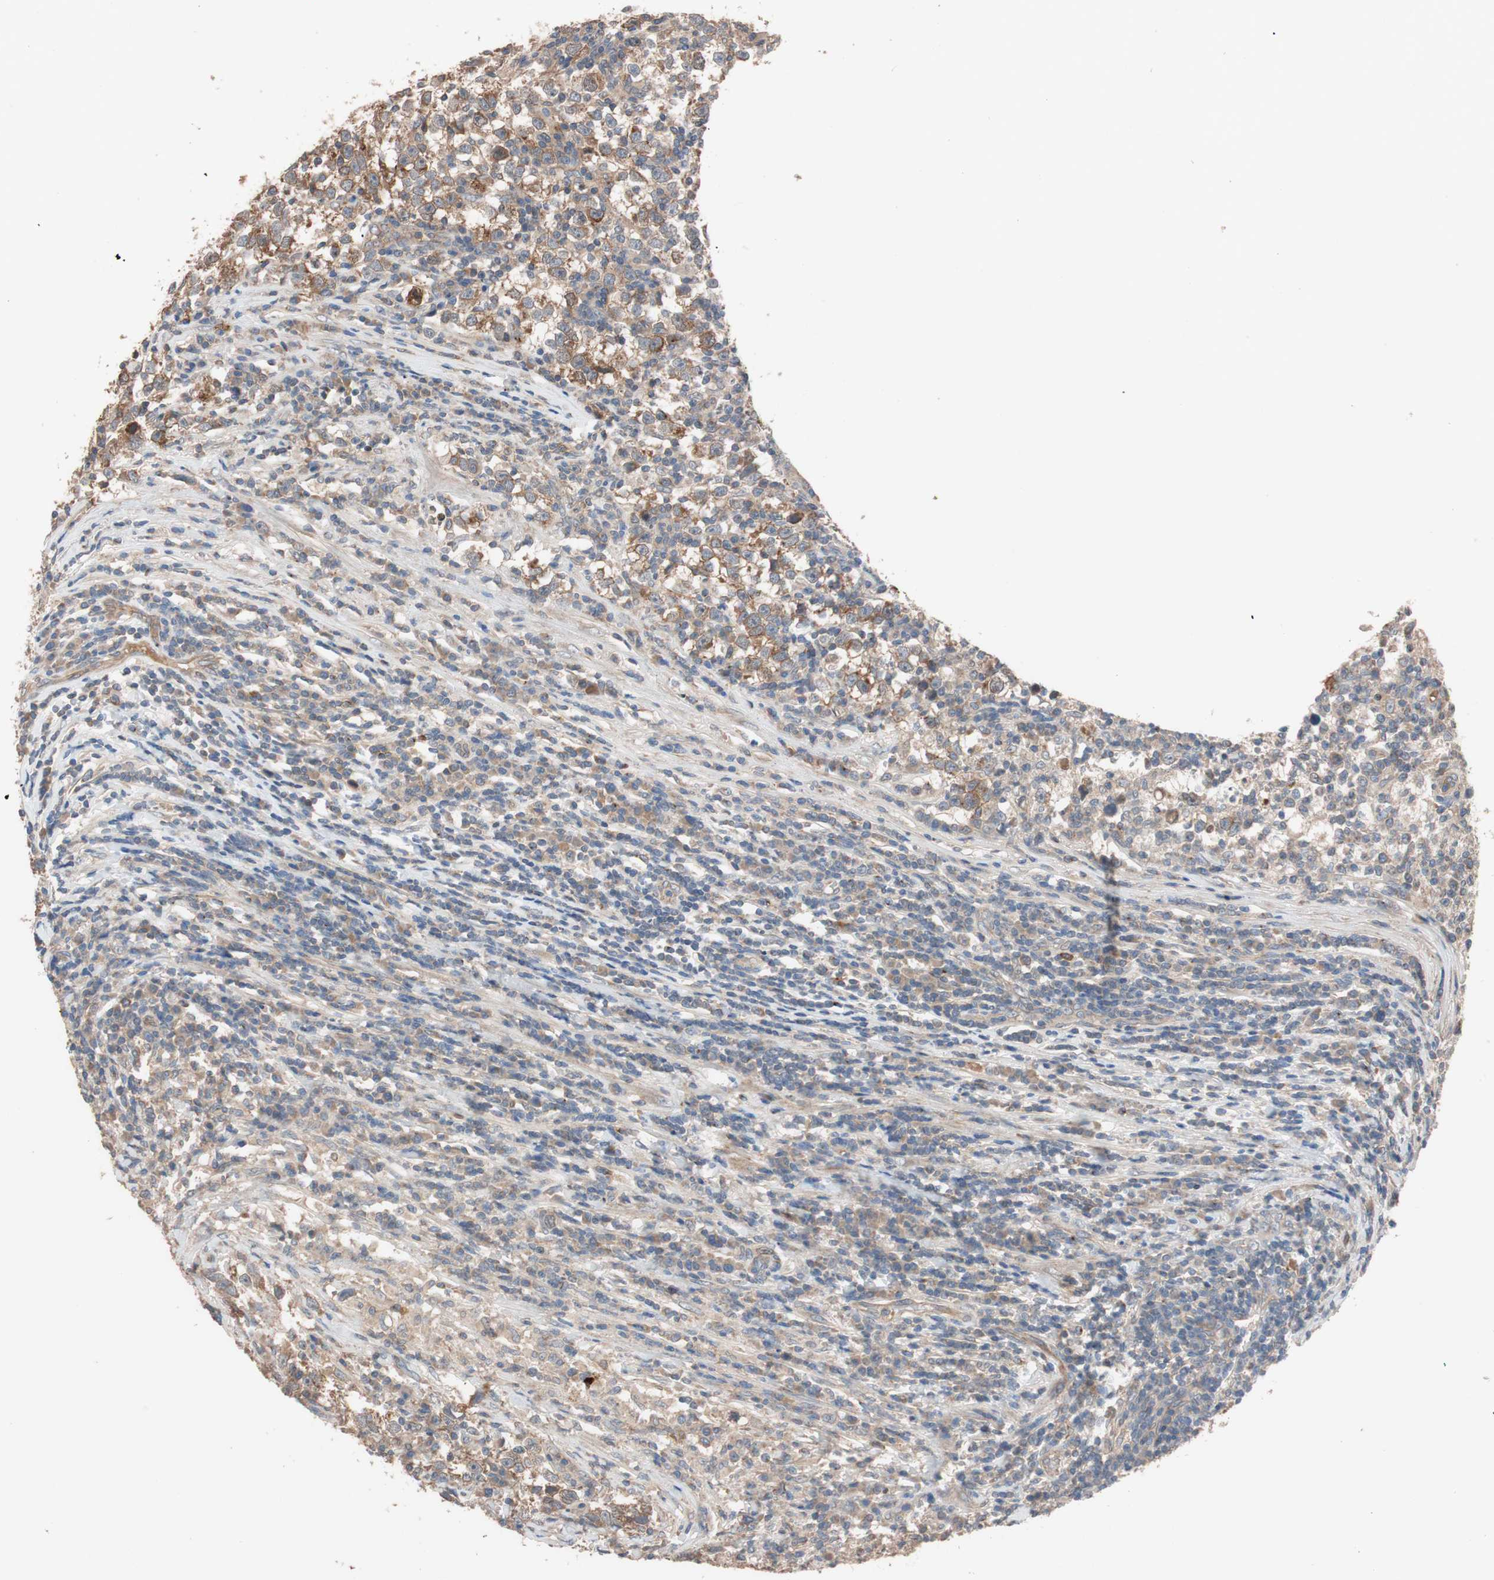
{"staining": {"intensity": "moderate", "quantity": ">75%", "location": "cytoplasmic/membranous"}, "tissue": "testis cancer", "cell_type": "Tumor cells", "image_type": "cancer", "snomed": [{"axis": "morphology", "description": "Seminoma, NOS"}, {"axis": "topography", "description": "Testis"}], "caption": "Testis cancer tissue exhibits moderate cytoplasmic/membranous positivity in approximately >75% of tumor cells", "gene": "SDC4", "patient": {"sex": "male", "age": 43}}